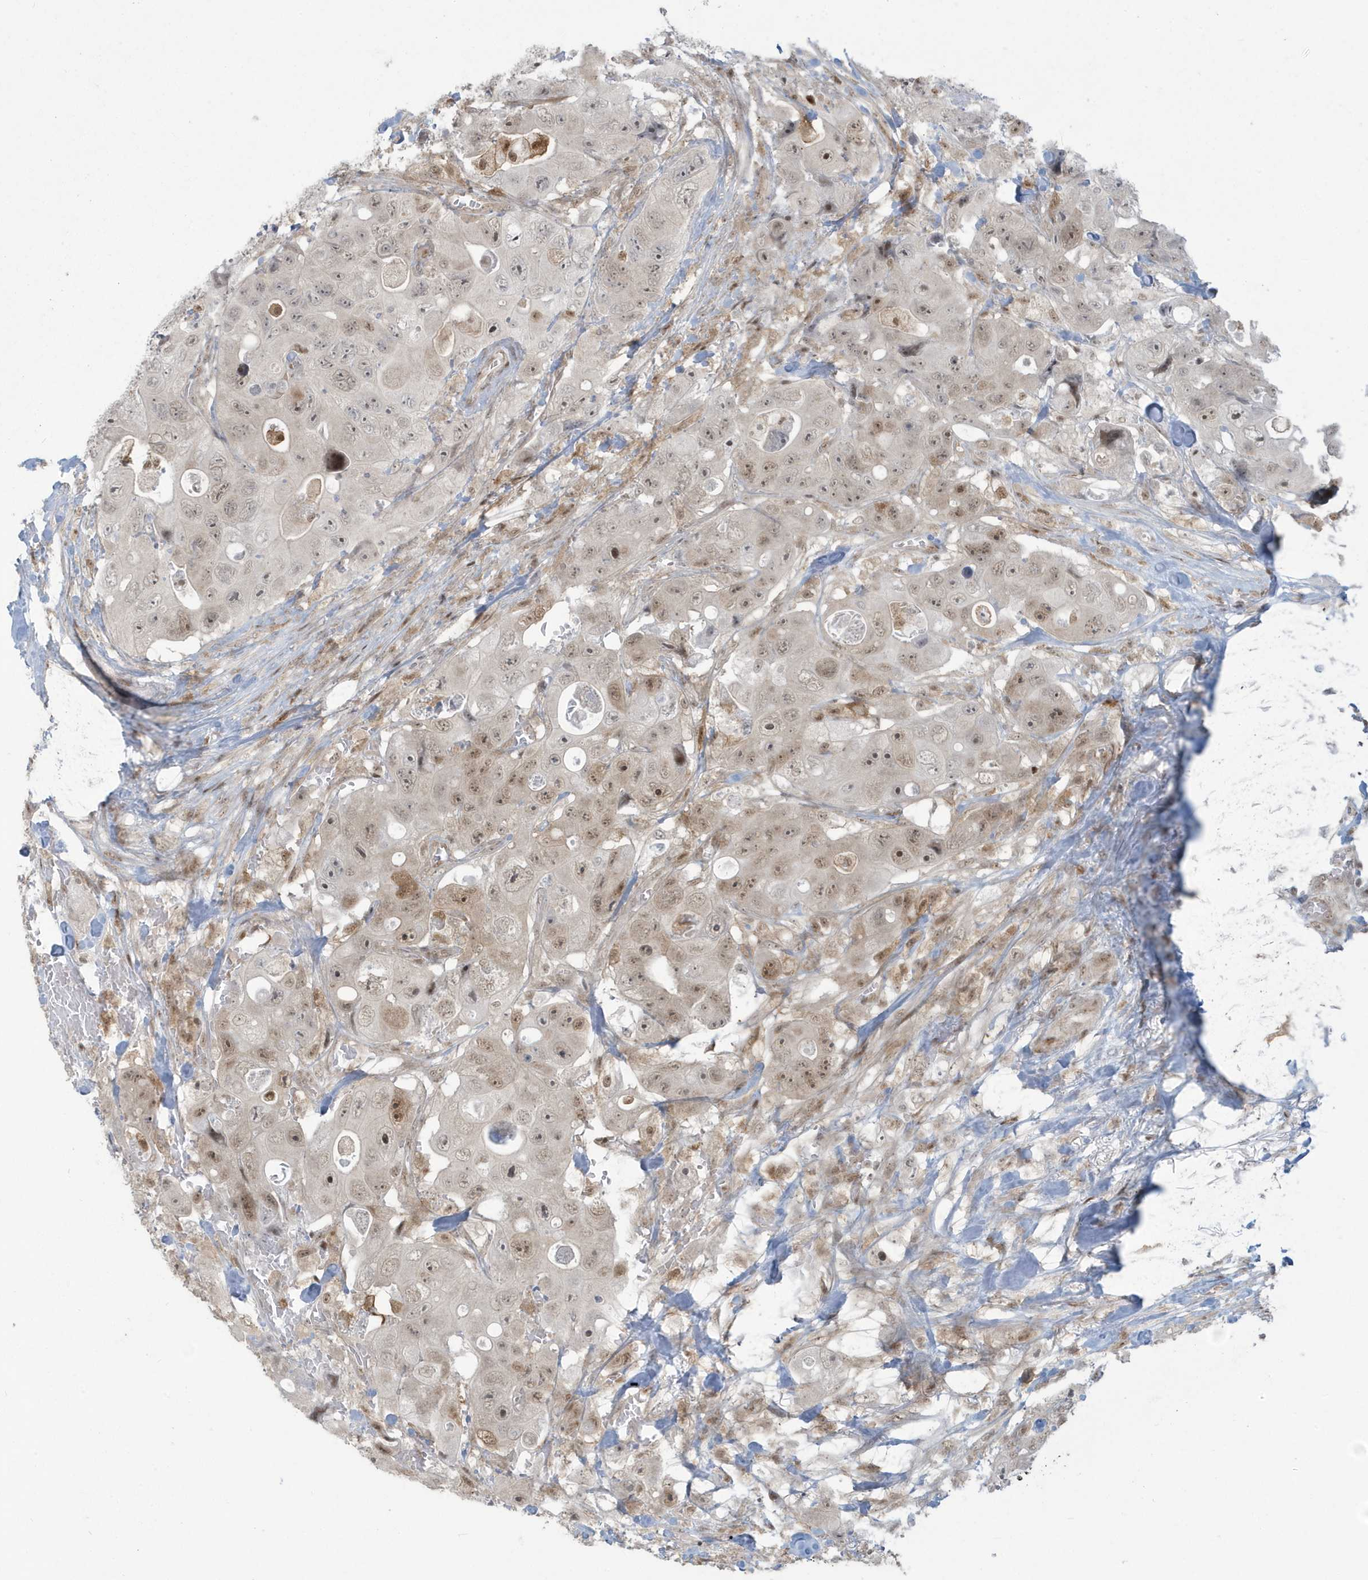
{"staining": {"intensity": "moderate", "quantity": "25%-75%", "location": "nuclear"}, "tissue": "colorectal cancer", "cell_type": "Tumor cells", "image_type": "cancer", "snomed": [{"axis": "morphology", "description": "Adenocarcinoma, NOS"}, {"axis": "topography", "description": "Colon"}], "caption": "Colorectal adenocarcinoma stained with a brown dye shows moderate nuclear positive expression in approximately 25%-75% of tumor cells.", "gene": "C1orf52", "patient": {"sex": "female", "age": 46}}